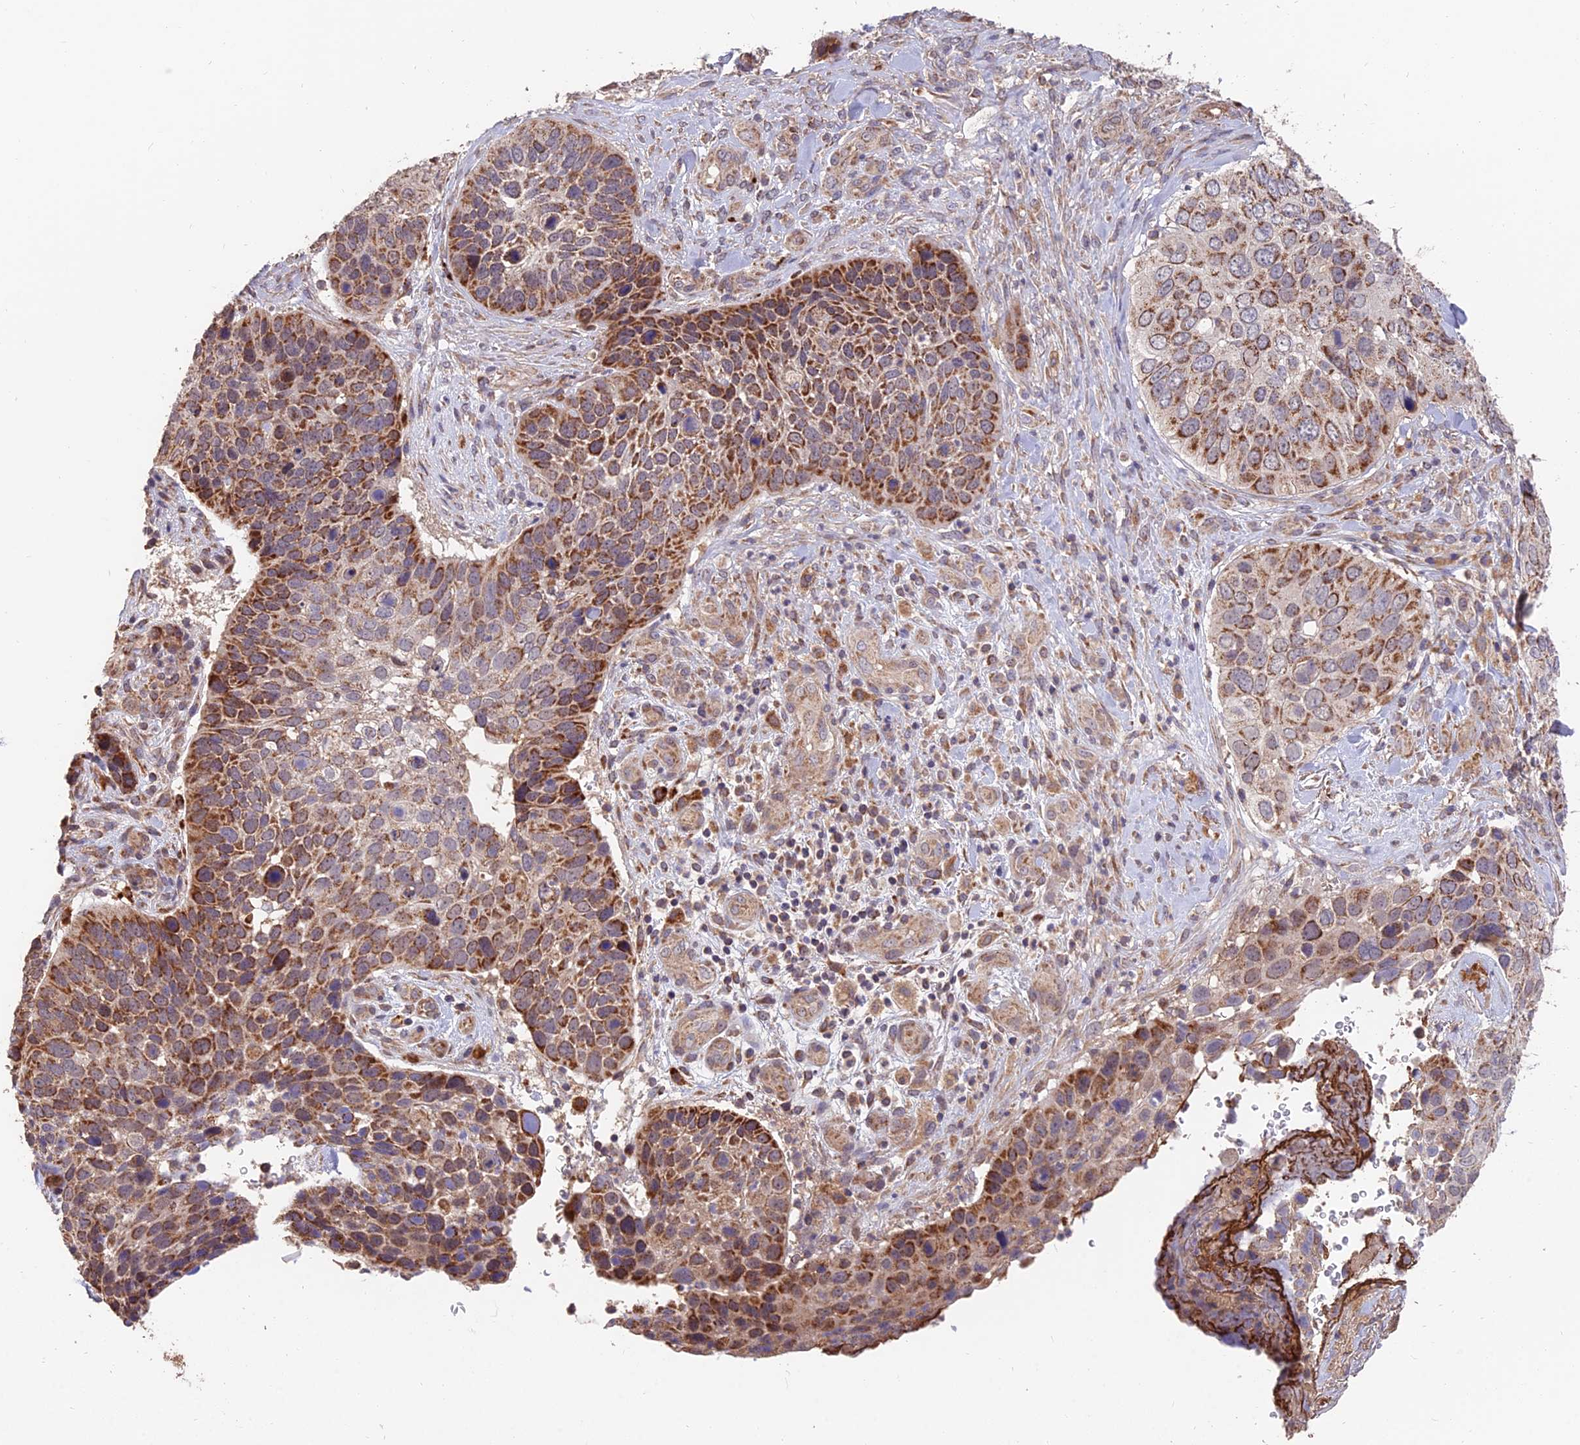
{"staining": {"intensity": "strong", "quantity": ">75%", "location": "cytoplasmic/membranous"}, "tissue": "skin cancer", "cell_type": "Tumor cells", "image_type": "cancer", "snomed": [{"axis": "morphology", "description": "Basal cell carcinoma"}, {"axis": "topography", "description": "Skin"}], "caption": "Human basal cell carcinoma (skin) stained for a protein (brown) demonstrates strong cytoplasmic/membranous positive positivity in about >75% of tumor cells.", "gene": "IFT22", "patient": {"sex": "female", "age": 74}}